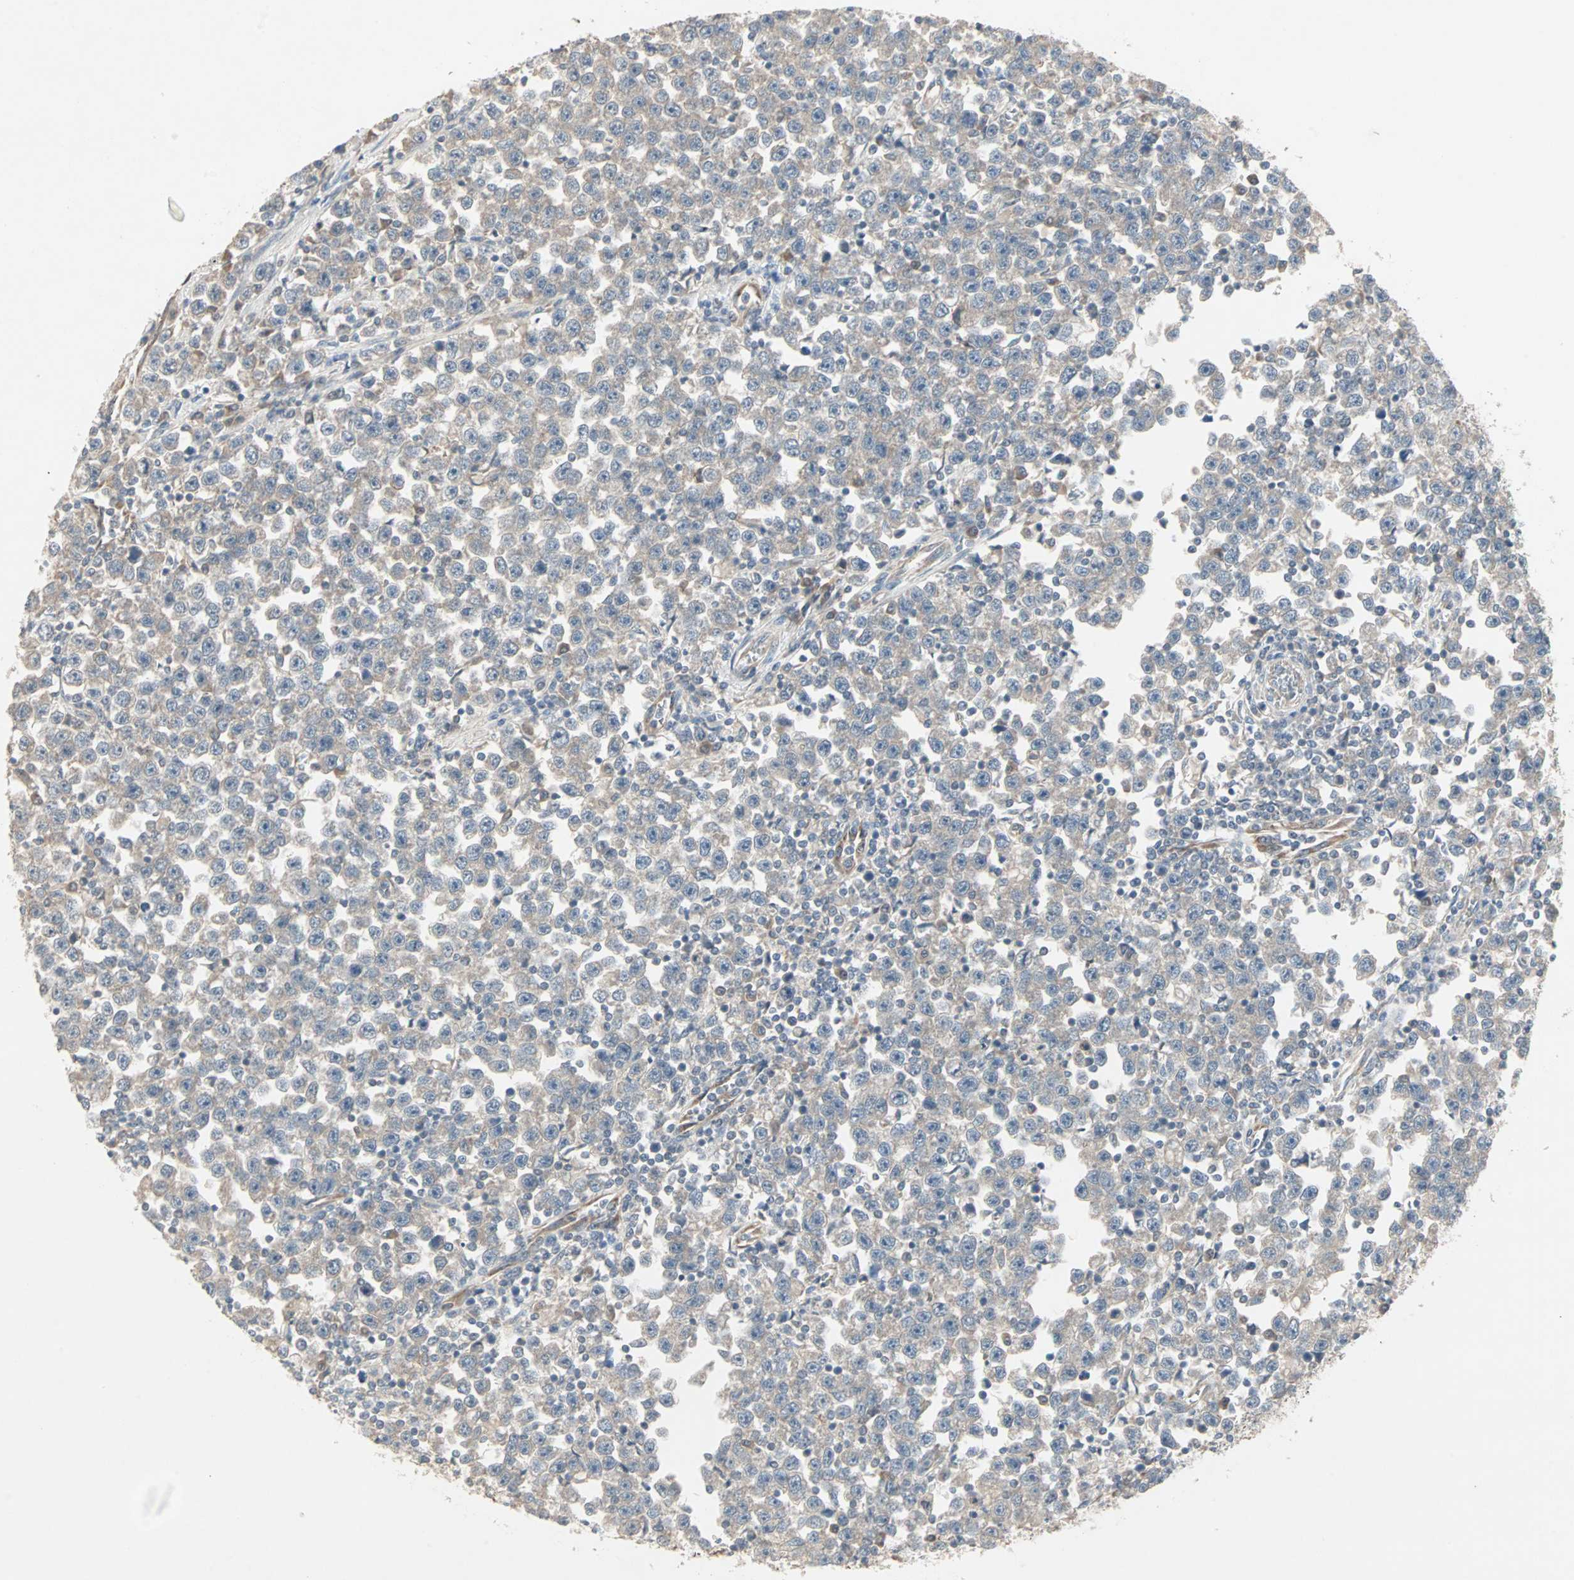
{"staining": {"intensity": "weak", "quantity": "<25%", "location": "cytoplasmic/membranous"}, "tissue": "testis cancer", "cell_type": "Tumor cells", "image_type": "cancer", "snomed": [{"axis": "morphology", "description": "Seminoma, NOS"}, {"axis": "topography", "description": "Testis"}], "caption": "Tumor cells show no significant protein staining in seminoma (testis).", "gene": "JMJD7-PLA2G4B", "patient": {"sex": "male", "age": 43}}